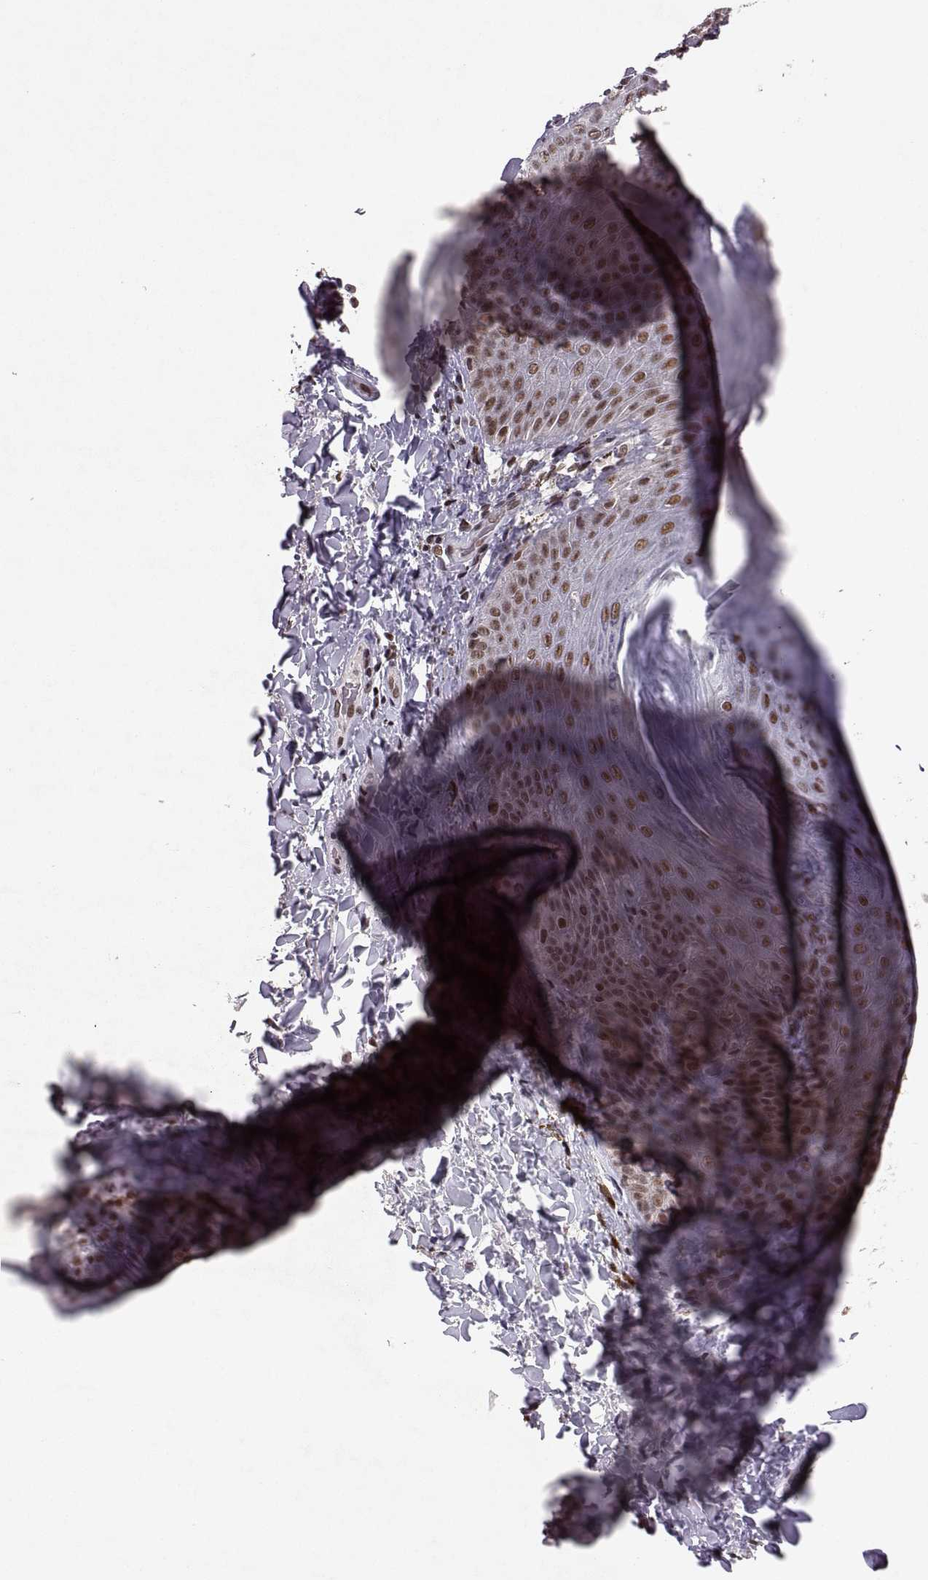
{"staining": {"intensity": "moderate", "quantity": ">75%", "location": "nuclear"}, "tissue": "skin", "cell_type": "Epidermal cells", "image_type": "normal", "snomed": [{"axis": "morphology", "description": "Normal tissue, NOS"}, {"axis": "topography", "description": "Anal"}], "caption": "Immunohistochemical staining of unremarkable skin displays medium levels of moderate nuclear staining in approximately >75% of epidermal cells.", "gene": "MT1E", "patient": {"sex": "male", "age": 53}}